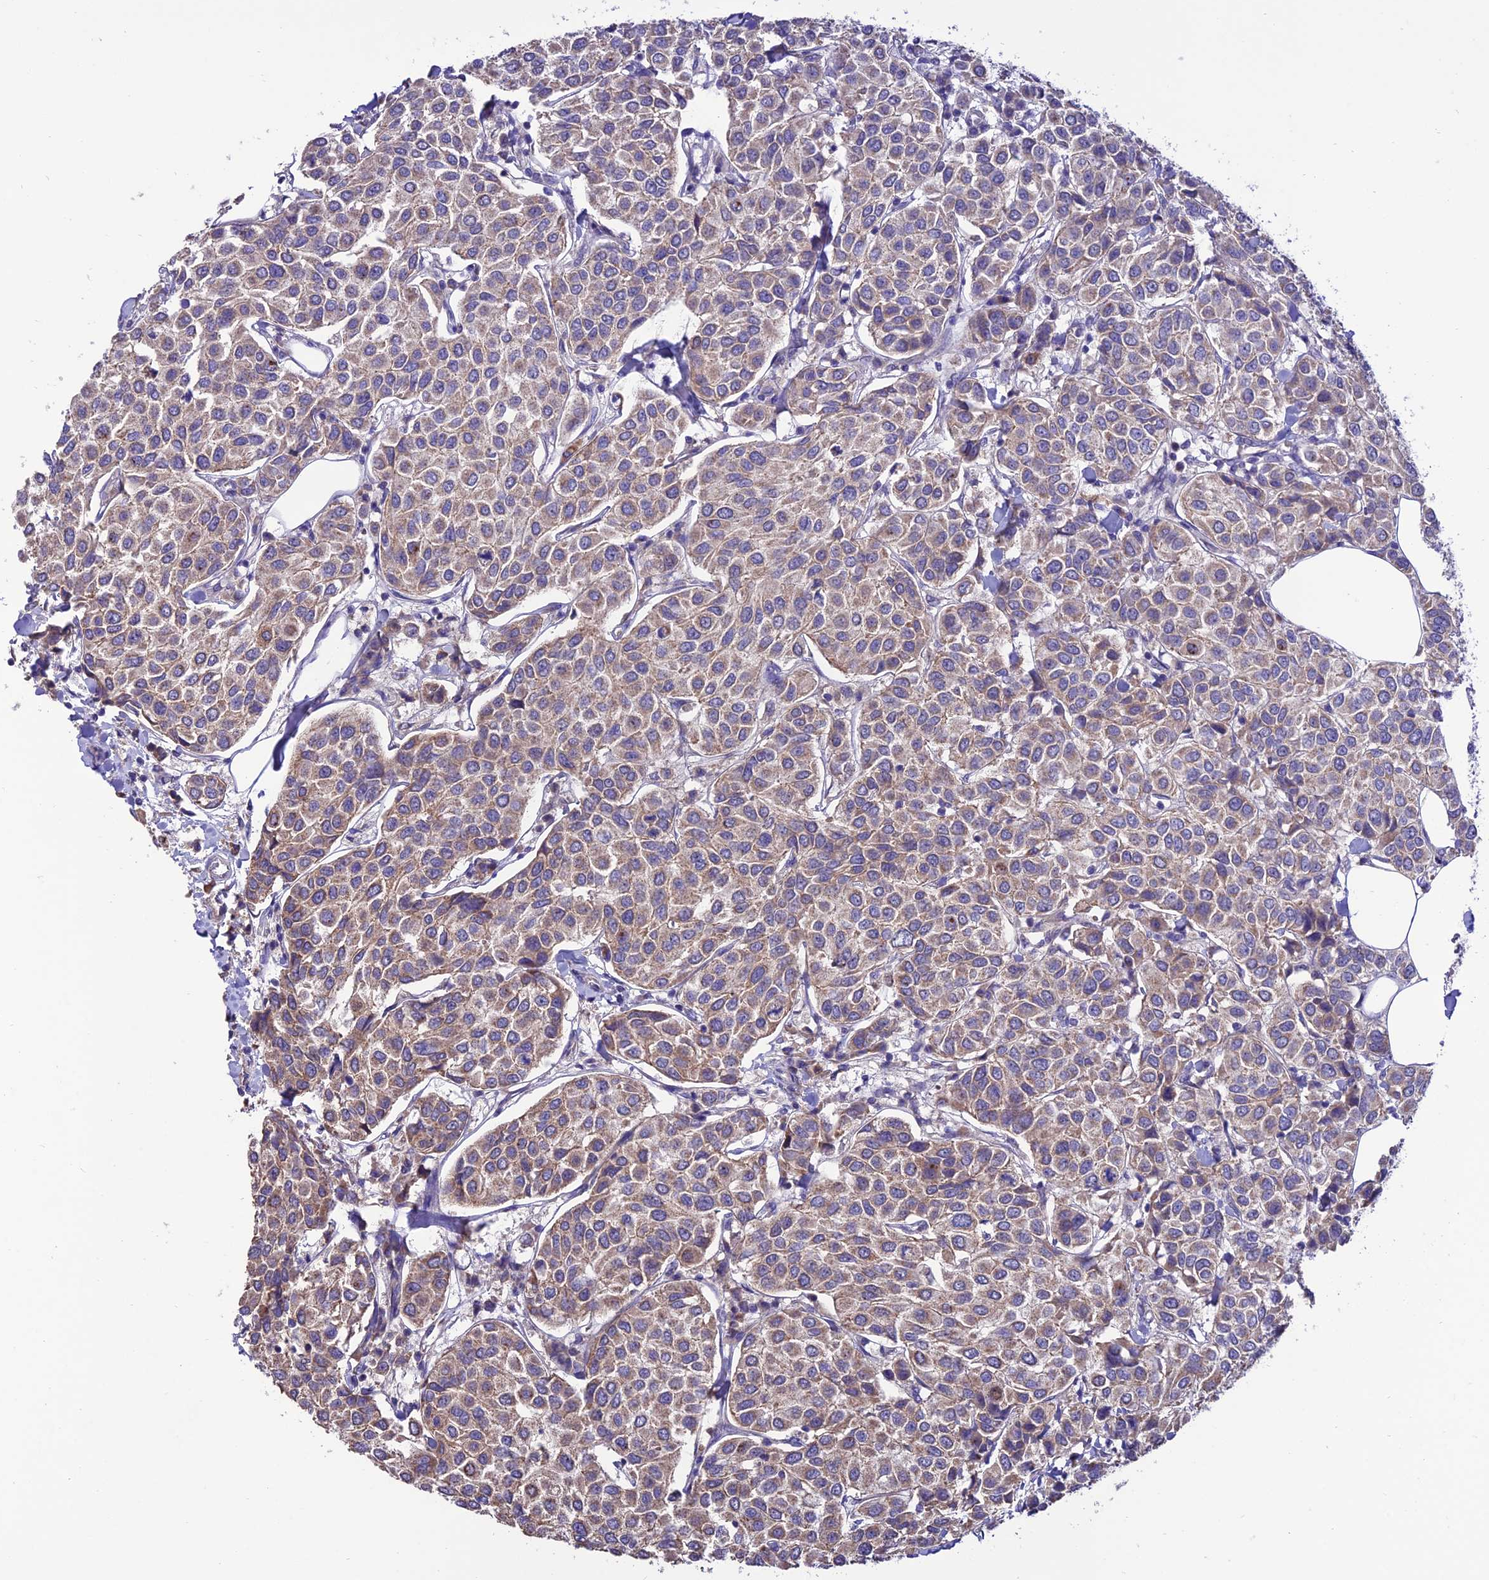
{"staining": {"intensity": "weak", "quantity": ">75%", "location": "cytoplasmic/membranous"}, "tissue": "breast cancer", "cell_type": "Tumor cells", "image_type": "cancer", "snomed": [{"axis": "morphology", "description": "Duct carcinoma"}, {"axis": "topography", "description": "Breast"}], "caption": "A histopathology image of human breast cancer (intraductal carcinoma) stained for a protein reveals weak cytoplasmic/membranous brown staining in tumor cells.", "gene": "HOGA1", "patient": {"sex": "female", "age": 55}}